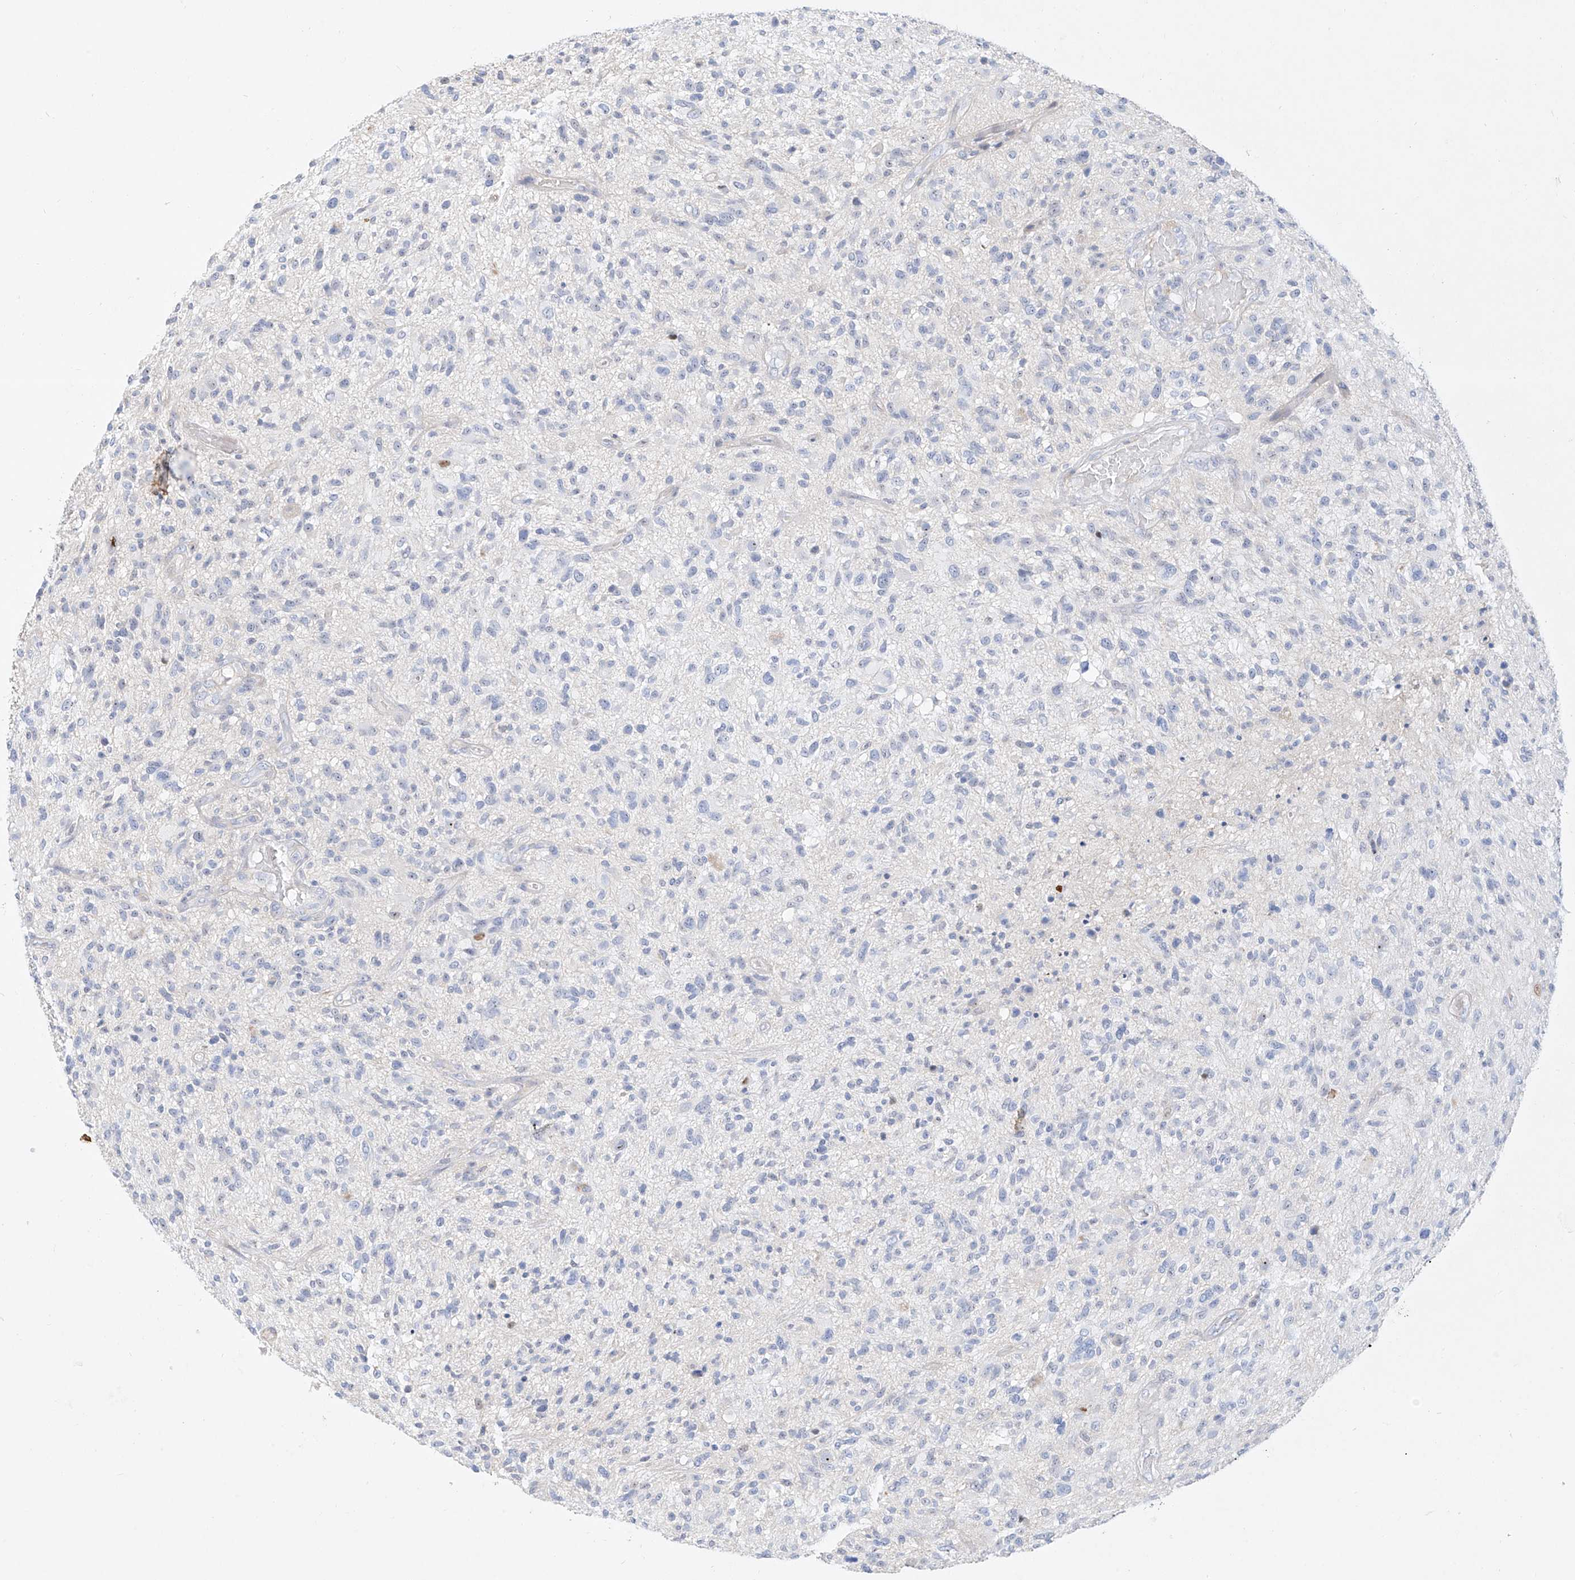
{"staining": {"intensity": "negative", "quantity": "none", "location": "none"}, "tissue": "glioma", "cell_type": "Tumor cells", "image_type": "cancer", "snomed": [{"axis": "morphology", "description": "Glioma, malignant, High grade"}, {"axis": "topography", "description": "Brain"}], "caption": "Malignant glioma (high-grade) was stained to show a protein in brown. There is no significant positivity in tumor cells.", "gene": "SNU13", "patient": {"sex": "male", "age": 47}}